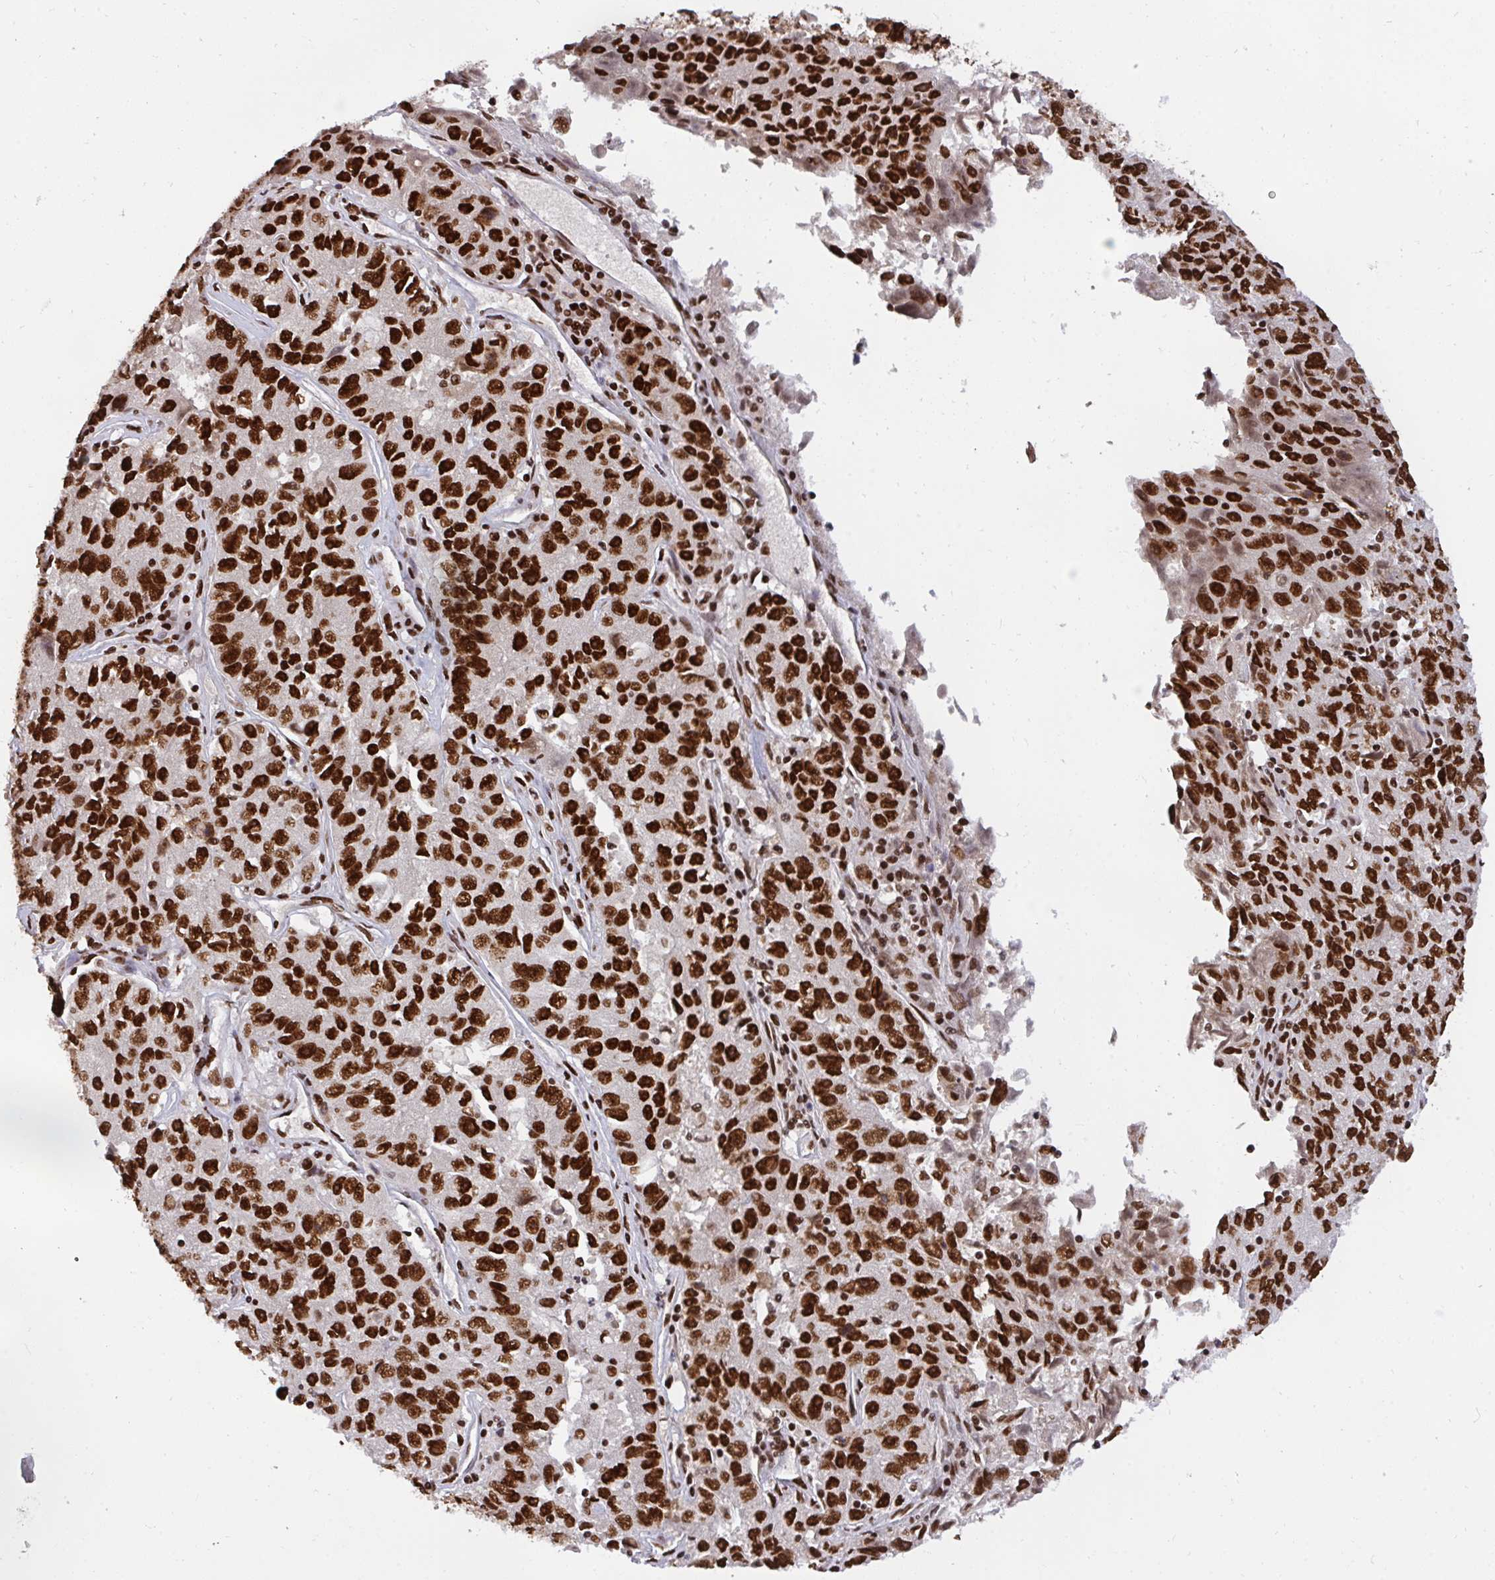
{"staining": {"intensity": "strong", "quantity": ">75%", "location": "nuclear"}, "tissue": "lung cancer", "cell_type": "Tumor cells", "image_type": "cancer", "snomed": [{"axis": "morphology", "description": "Normal morphology"}, {"axis": "morphology", "description": "Adenocarcinoma, NOS"}, {"axis": "topography", "description": "Lymph node"}, {"axis": "topography", "description": "Lung"}], "caption": "Lung cancer stained with DAB (3,3'-diaminobenzidine) immunohistochemistry shows high levels of strong nuclear positivity in approximately >75% of tumor cells.", "gene": "HNRNPL", "patient": {"sex": "female", "age": 57}}